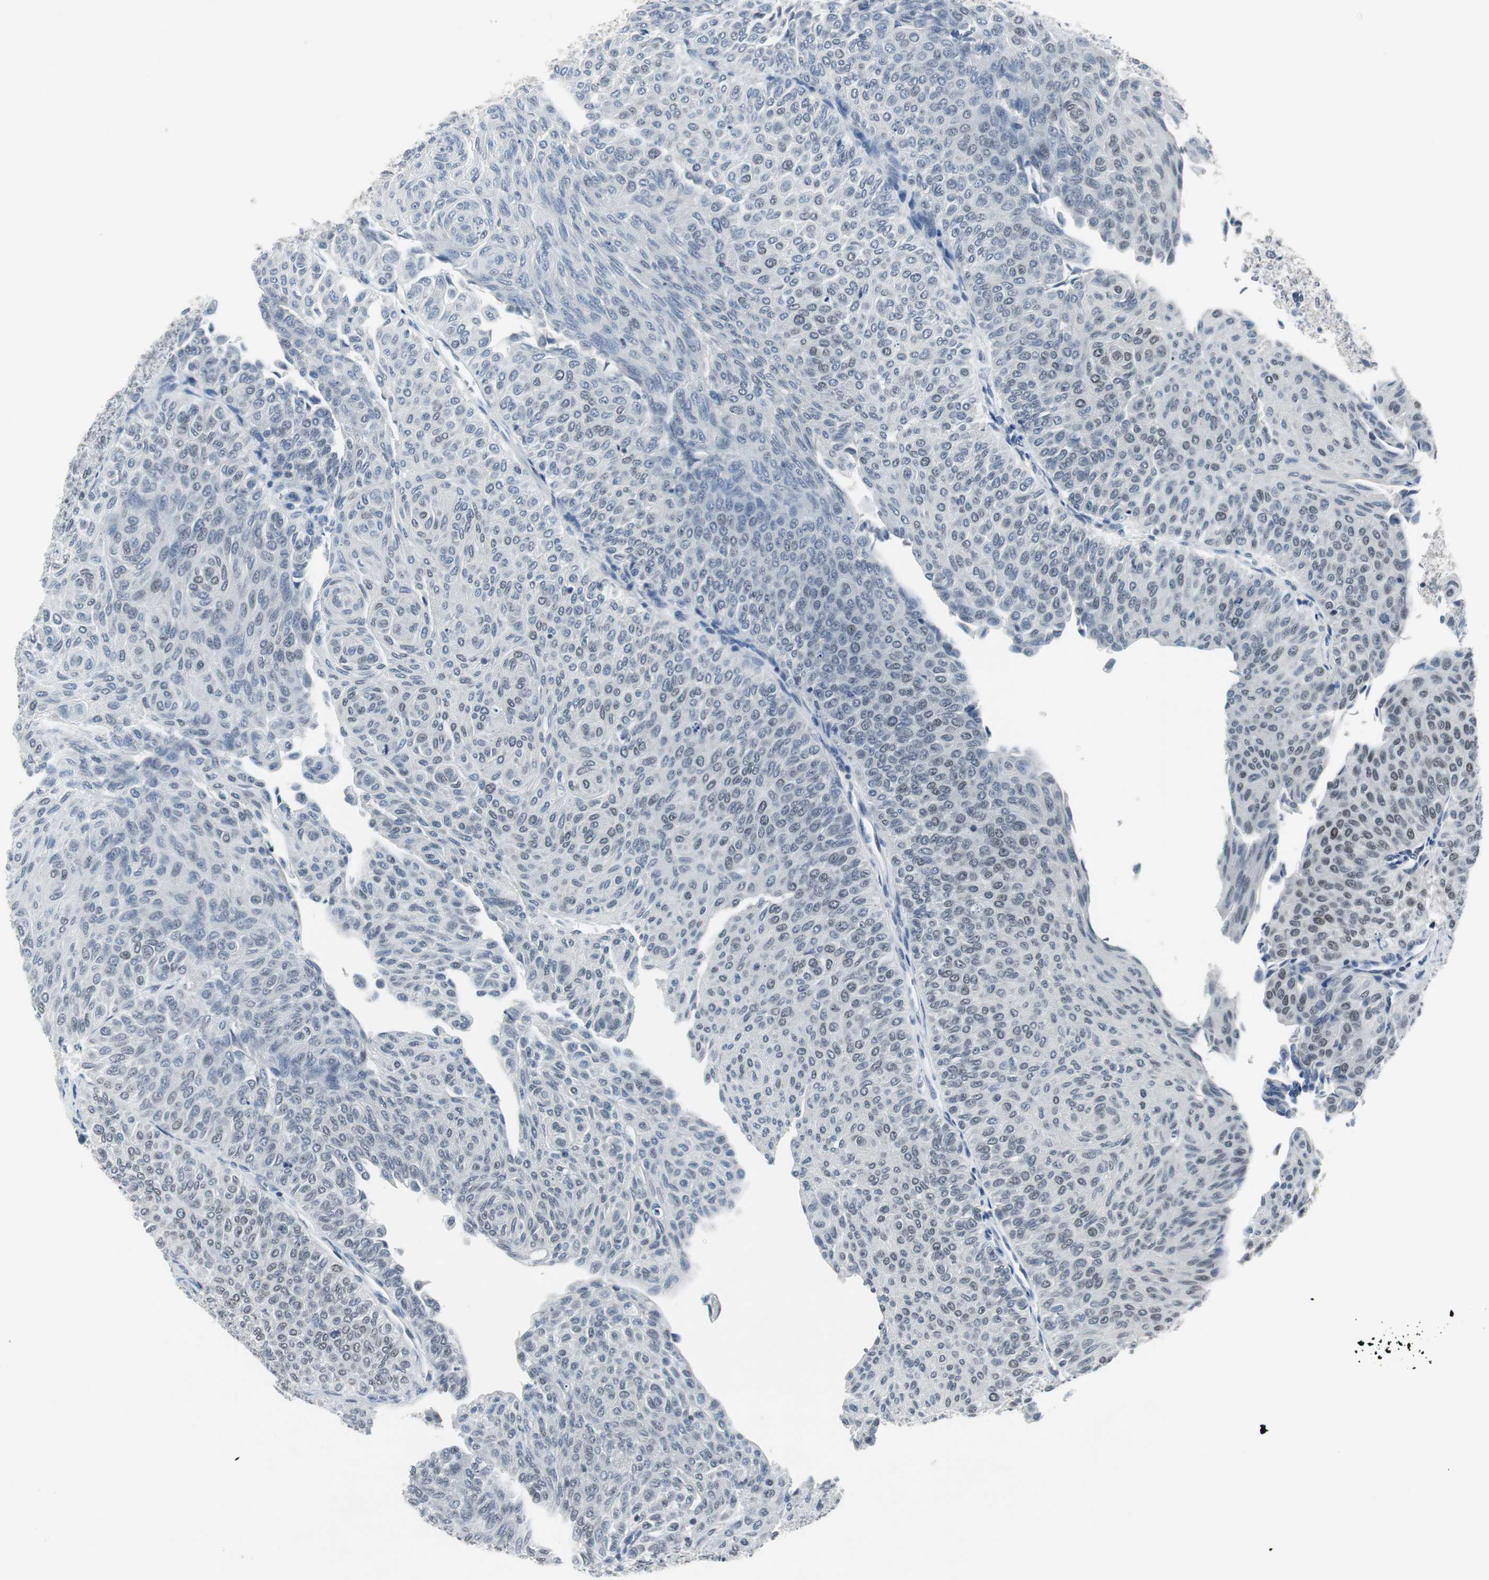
{"staining": {"intensity": "weak", "quantity": "<25%", "location": "nuclear"}, "tissue": "urothelial cancer", "cell_type": "Tumor cells", "image_type": "cancer", "snomed": [{"axis": "morphology", "description": "Urothelial carcinoma, Low grade"}, {"axis": "topography", "description": "Urinary bladder"}], "caption": "There is no significant staining in tumor cells of urothelial cancer.", "gene": "ELK1", "patient": {"sex": "male", "age": 78}}